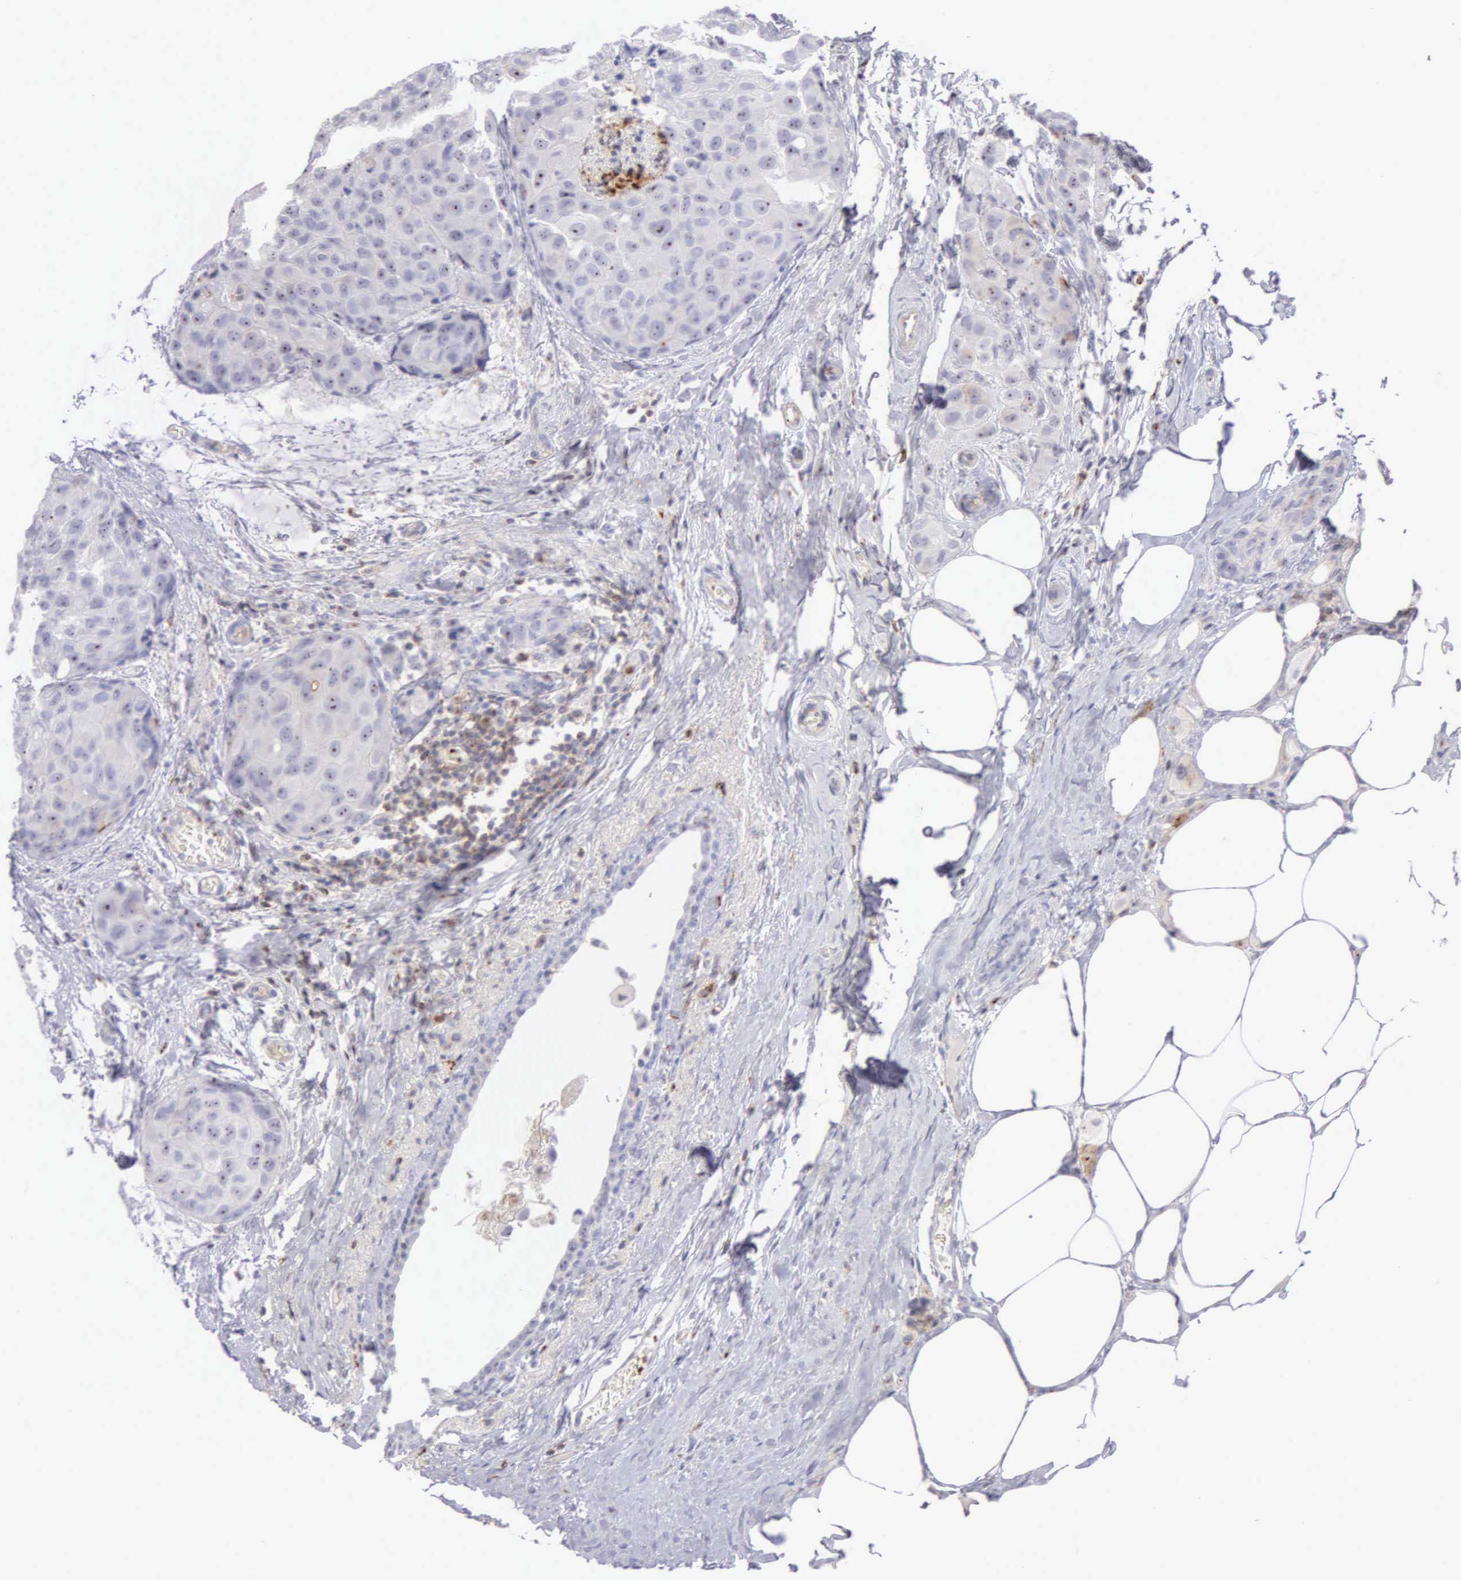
{"staining": {"intensity": "negative", "quantity": "none", "location": "none"}, "tissue": "breast cancer", "cell_type": "Tumor cells", "image_type": "cancer", "snomed": [{"axis": "morphology", "description": "Duct carcinoma"}, {"axis": "topography", "description": "Breast"}], "caption": "High magnification brightfield microscopy of breast cancer (intraductal carcinoma) stained with DAB (3,3'-diaminobenzidine) (brown) and counterstained with hematoxylin (blue): tumor cells show no significant positivity.", "gene": "SRGN", "patient": {"sex": "female", "age": 68}}